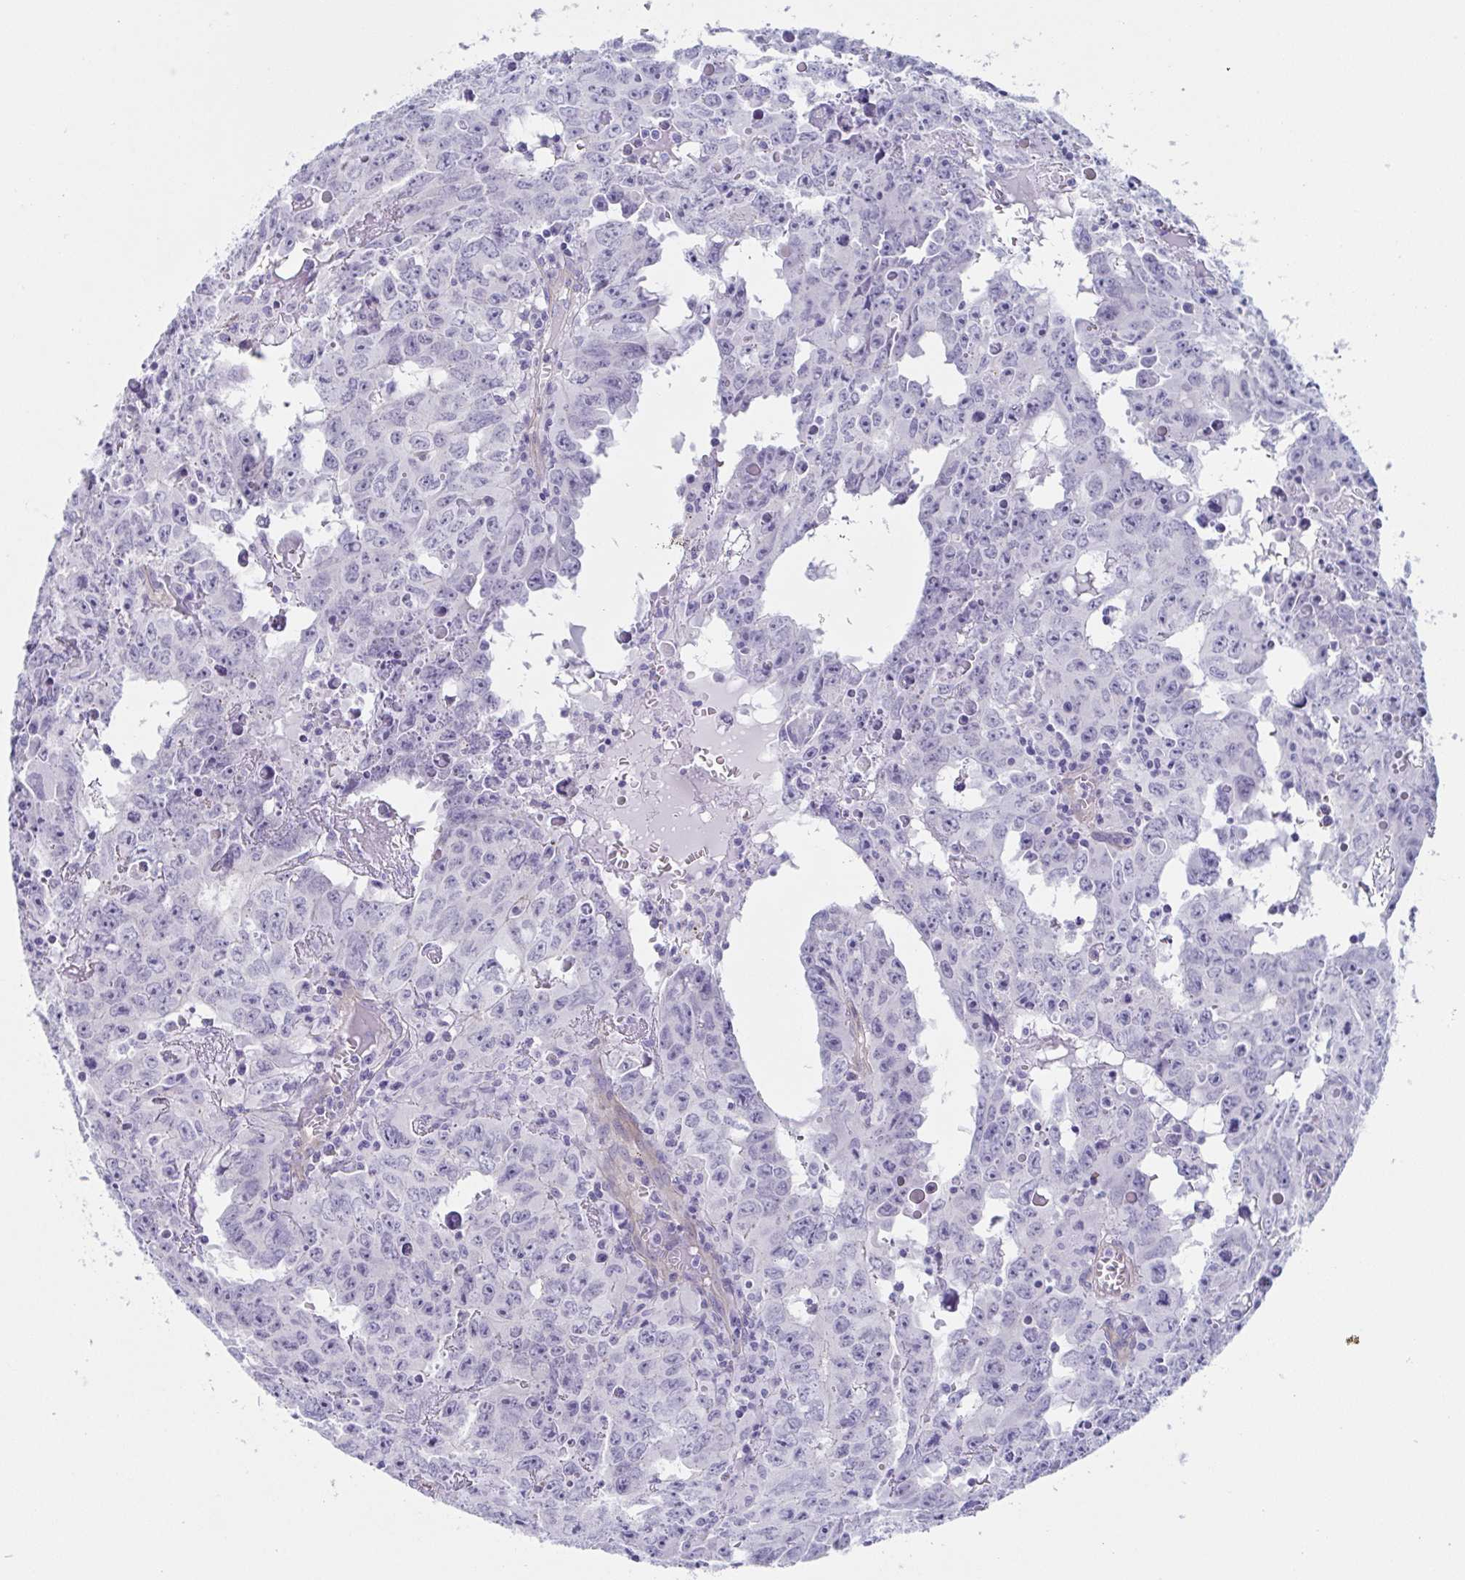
{"staining": {"intensity": "negative", "quantity": "none", "location": "none"}, "tissue": "testis cancer", "cell_type": "Tumor cells", "image_type": "cancer", "snomed": [{"axis": "morphology", "description": "Carcinoma, Embryonal, NOS"}, {"axis": "topography", "description": "Testis"}], "caption": "Immunohistochemistry (IHC) photomicrograph of human testis embryonal carcinoma stained for a protein (brown), which exhibits no expression in tumor cells. (DAB (3,3'-diaminobenzidine) immunohistochemistry (IHC) visualized using brightfield microscopy, high magnification).", "gene": "DYNC1I1", "patient": {"sex": "male", "age": 22}}